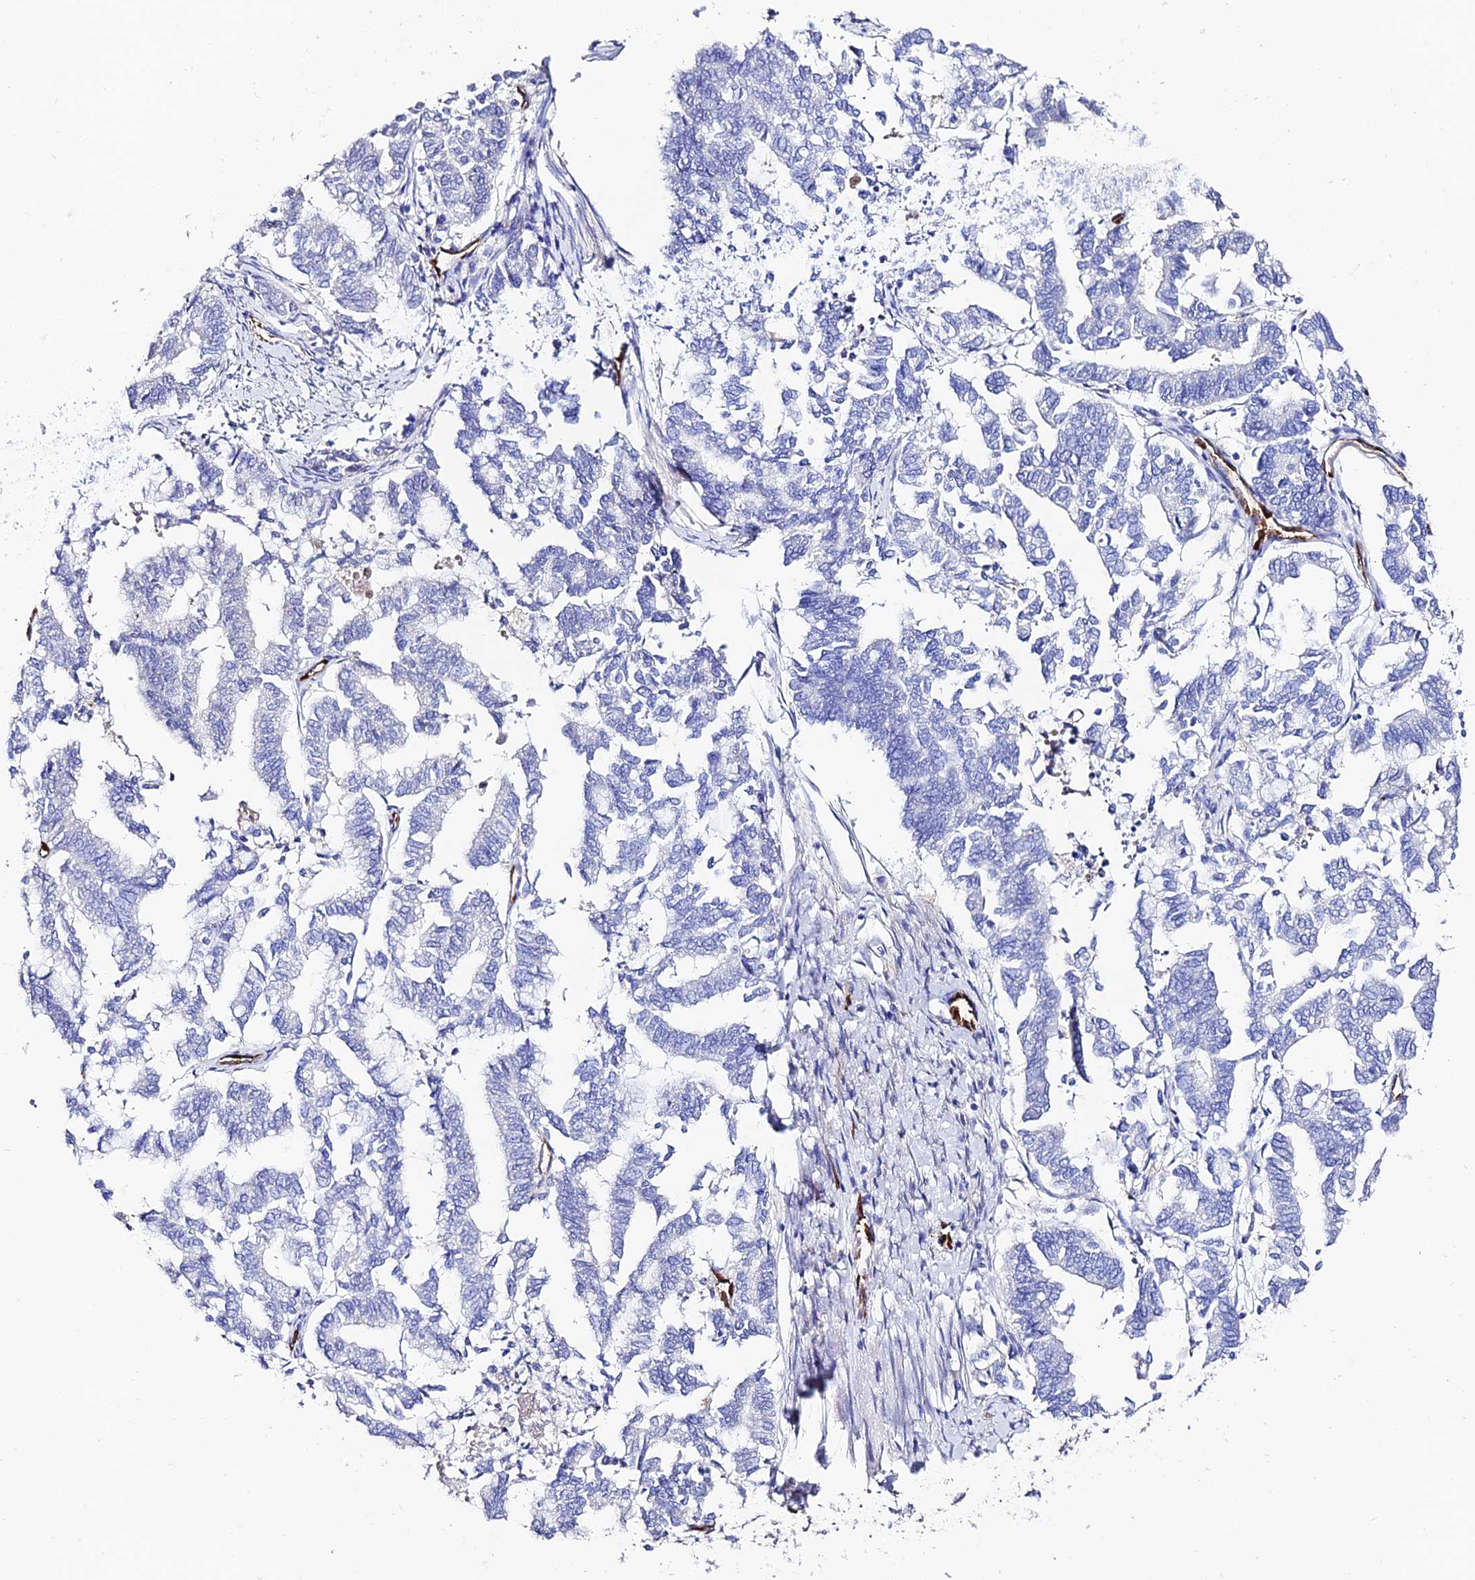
{"staining": {"intensity": "negative", "quantity": "none", "location": "none"}, "tissue": "endometrial cancer", "cell_type": "Tumor cells", "image_type": "cancer", "snomed": [{"axis": "morphology", "description": "Adenocarcinoma, NOS"}, {"axis": "topography", "description": "Endometrium"}], "caption": "IHC of human endometrial adenocarcinoma exhibits no expression in tumor cells.", "gene": "ESM1", "patient": {"sex": "female", "age": 79}}